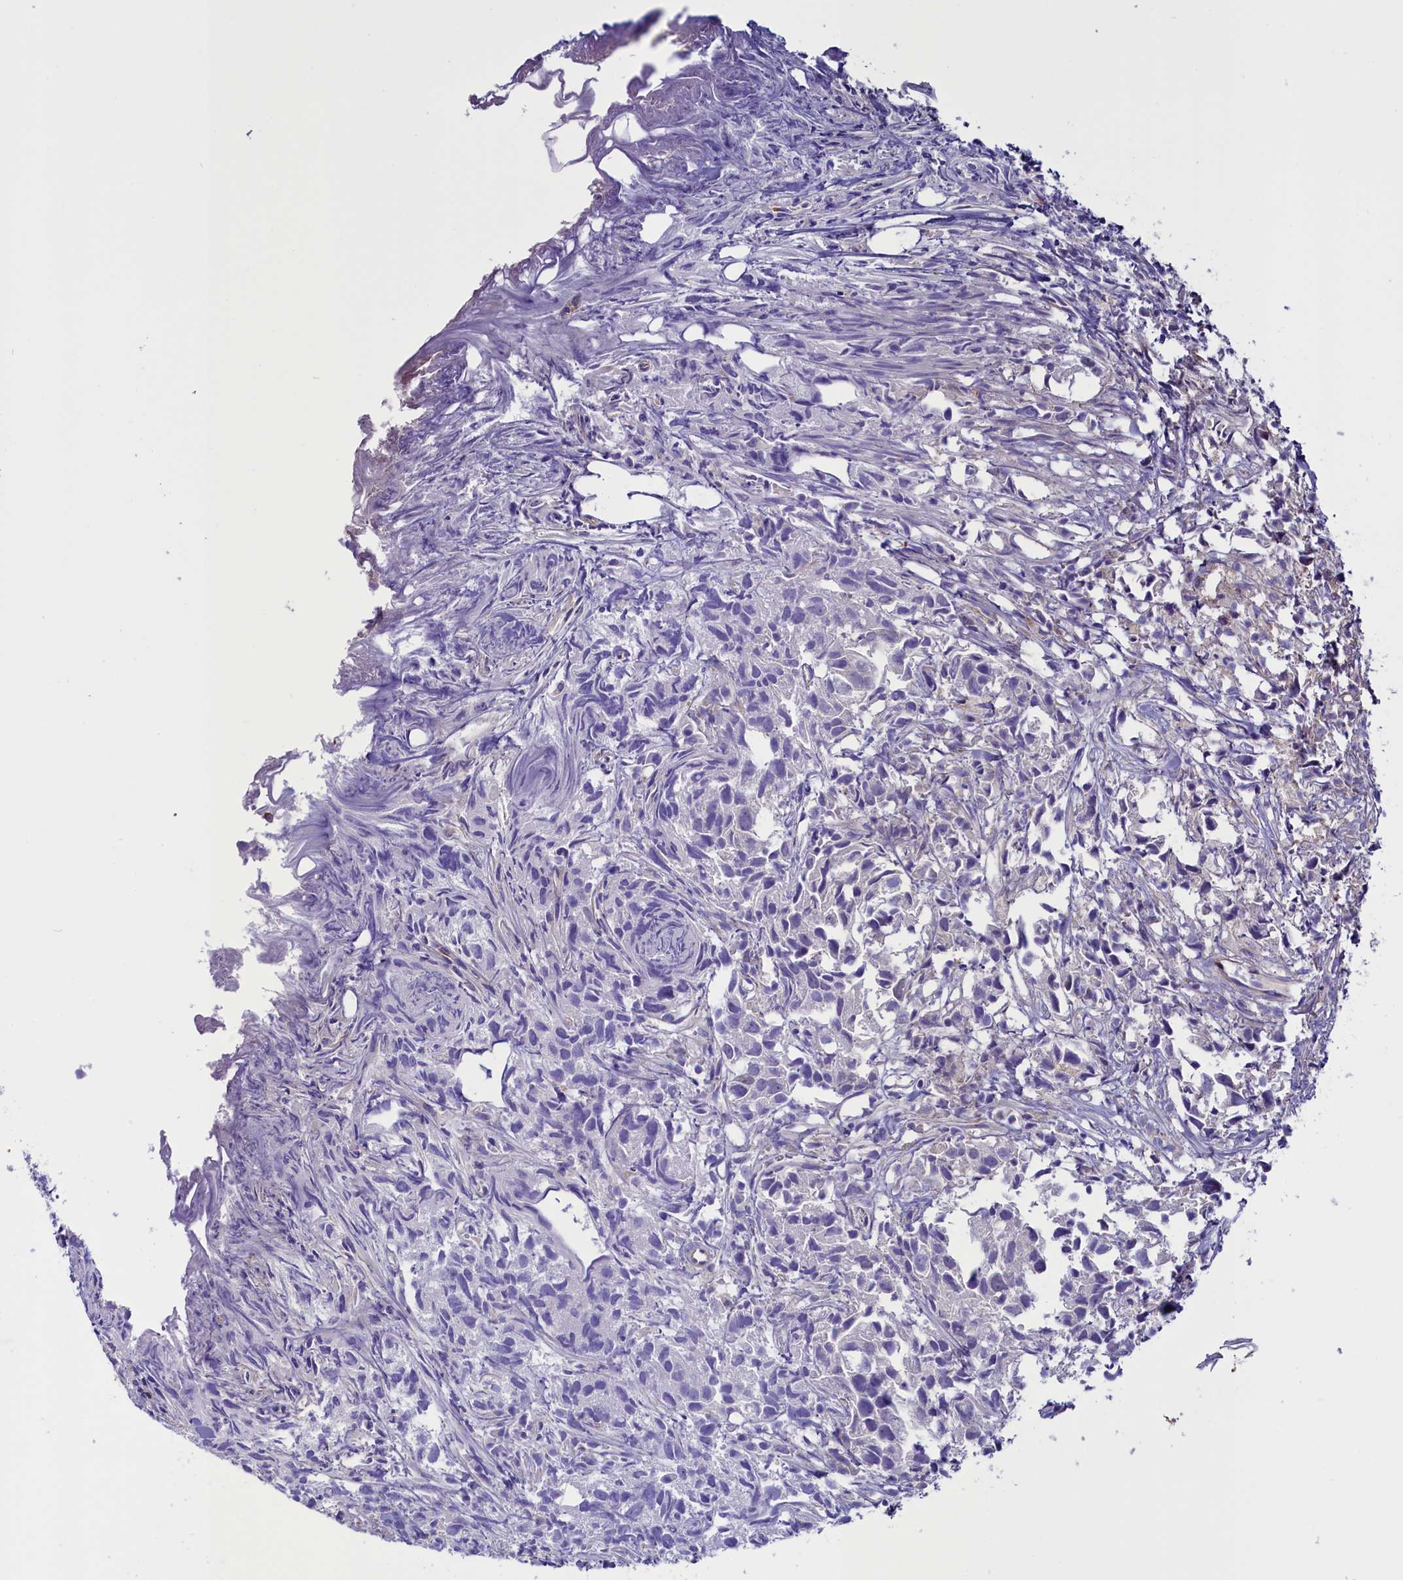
{"staining": {"intensity": "negative", "quantity": "none", "location": "none"}, "tissue": "urothelial cancer", "cell_type": "Tumor cells", "image_type": "cancer", "snomed": [{"axis": "morphology", "description": "Urothelial carcinoma, High grade"}, {"axis": "topography", "description": "Urinary bladder"}], "caption": "Human urothelial cancer stained for a protein using IHC demonstrates no expression in tumor cells.", "gene": "PDILT", "patient": {"sex": "female", "age": 75}}